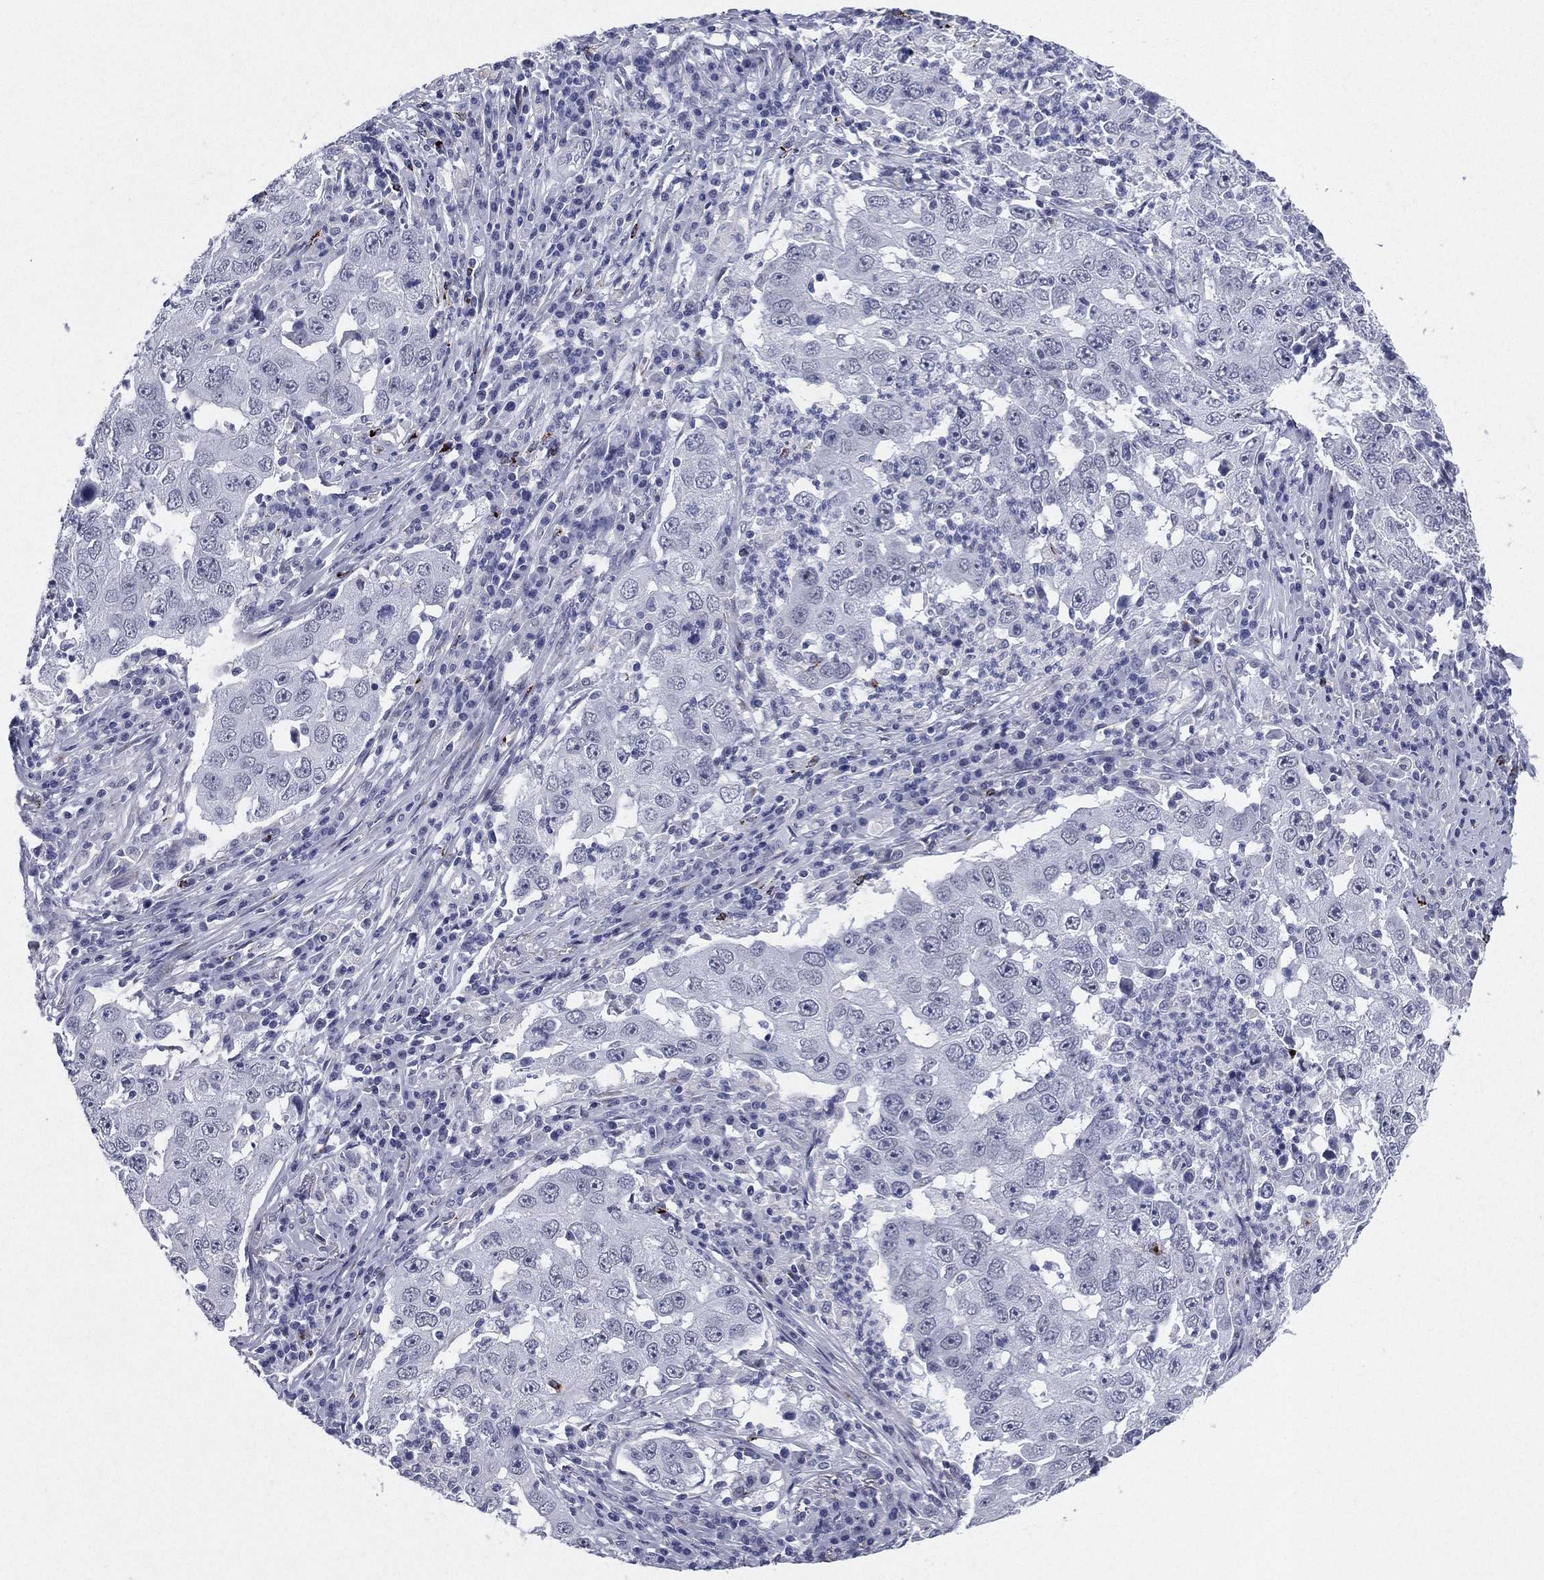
{"staining": {"intensity": "negative", "quantity": "none", "location": "none"}, "tissue": "lung cancer", "cell_type": "Tumor cells", "image_type": "cancer", "snomed": [{"axis": "morphology", "description": "Adenocarcinoma, NOS"}, {"axis": "topography", "description": "Lung"}], "caption": "This is an immunohistochemistry (IHC) histopathology image of lung adenocarcinoma. There is no staining in tumor cells.", "gene": "HLA-DOA", "patient": {"sex": "male", "age": 73}}